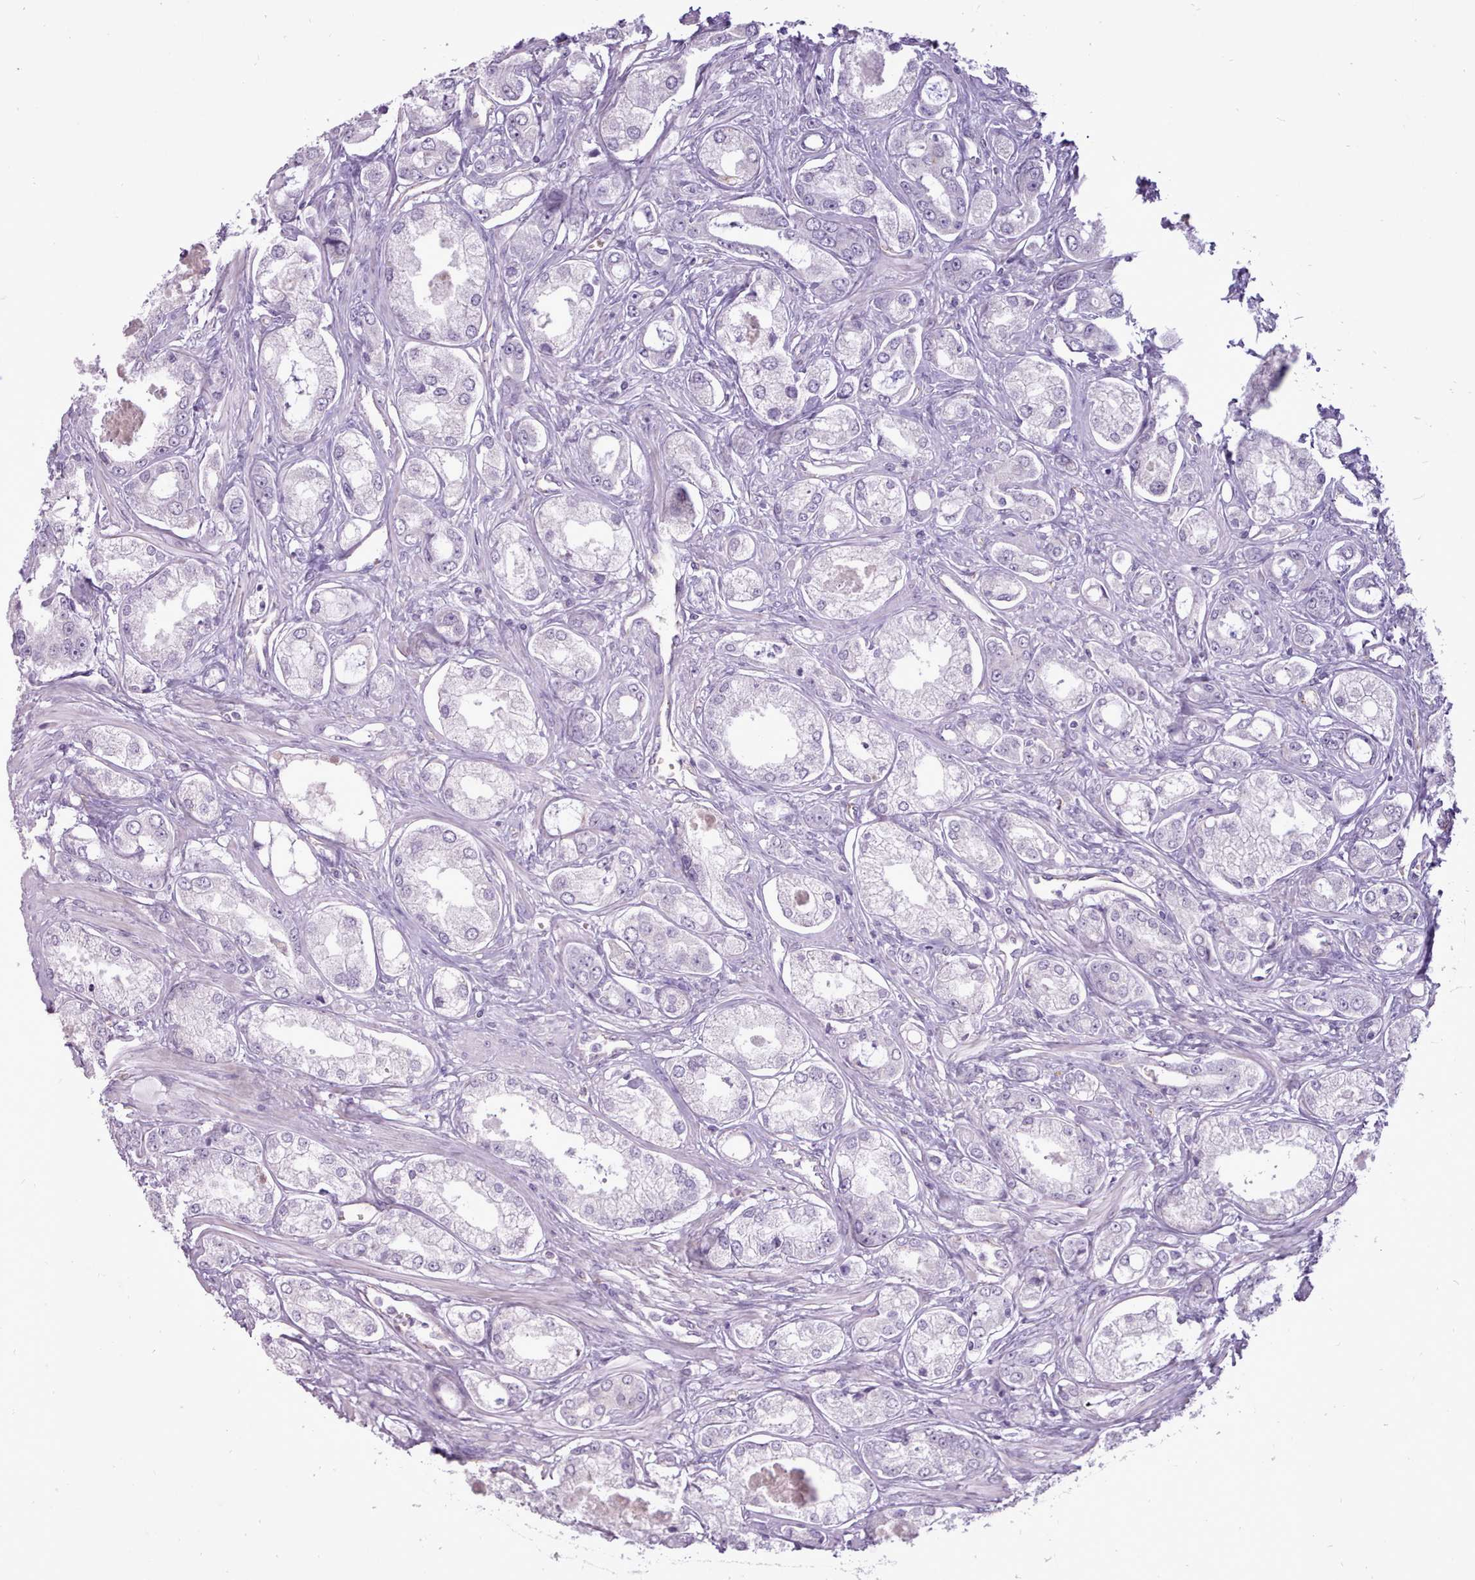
{"staining": {"intensity": "negative", "quantity": "none", "location": "none"}, "tissue": "prostate cancer", "cell_type": "Tumor cells", "image_type": "cancer", "snomed": [{"axis": "morphology", "description": "Adenocarcinoma, Low grade"}, {"axis": "topography", "description": "Prostate"}], "caption": "DAB immunohistochemical staining of human prostate cancer (low-grade adenocarcinoma) demonstrates no significant expression in tumor cells.", "gene": "ATRAID", "patient": {"sex": "male", "age": 68}}